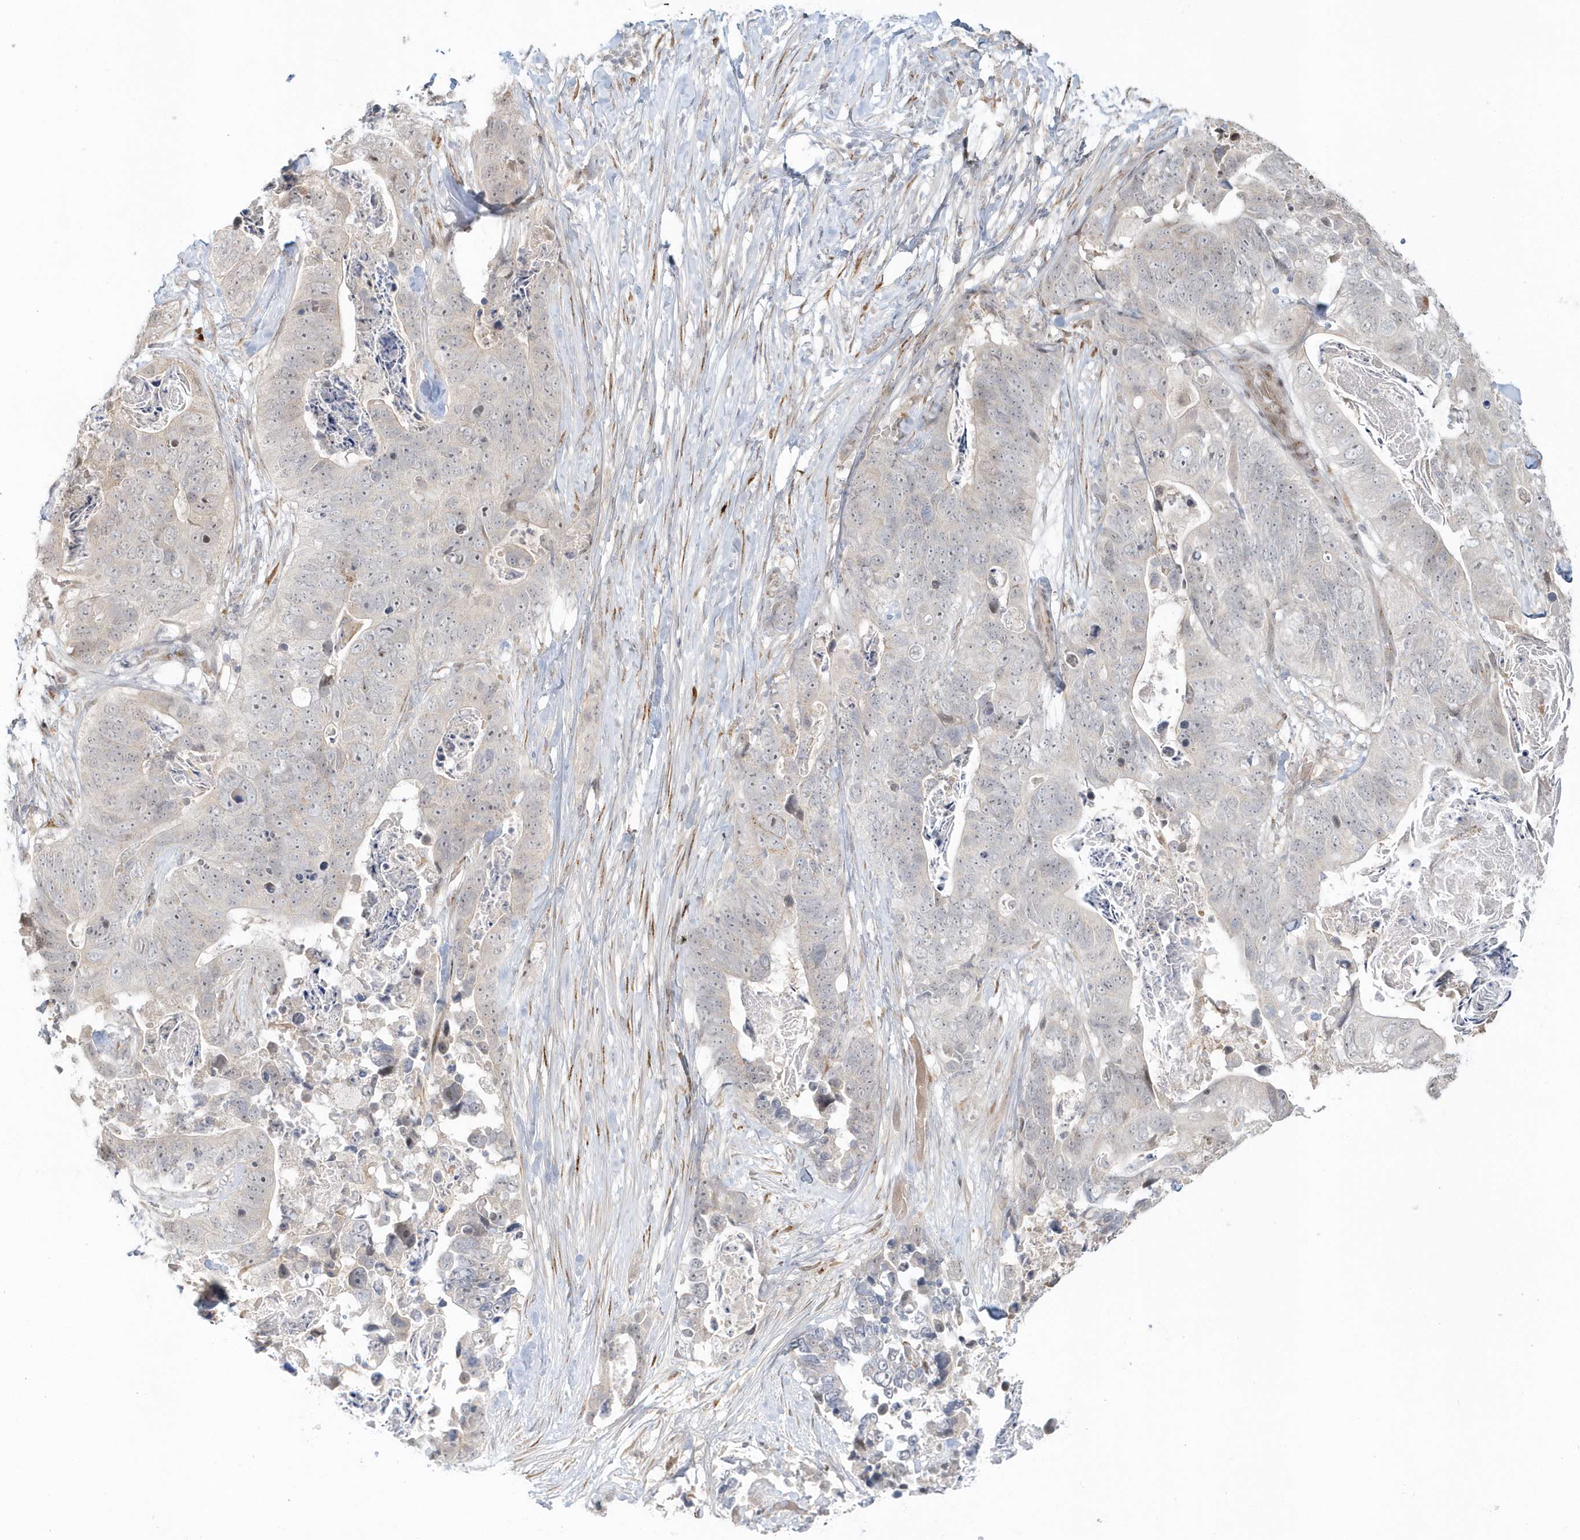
{"staining": {"intensity": "negative", "quantity": "none", "location": "none"}, "tissue": "stomach cancer", "cell_type": "Tumor cells", "image_type": "cancer", "snomed": [{"axis": "morphology", "description": "Adenocarcinoma, NOS"}, {"axis": "topography", "description": "Stomach"}], "caption": "High magnification brightfield microscopy of stomach adenocarcinoma stained with DAB (brown) and counterstained with hematoxylin (blue): tumor cells show no significant staining. (DAB IHC visualized using brightfield microscopy, high magnification).", "gene": "DHFR", "patient": {"sex": "female", "age": 89}}